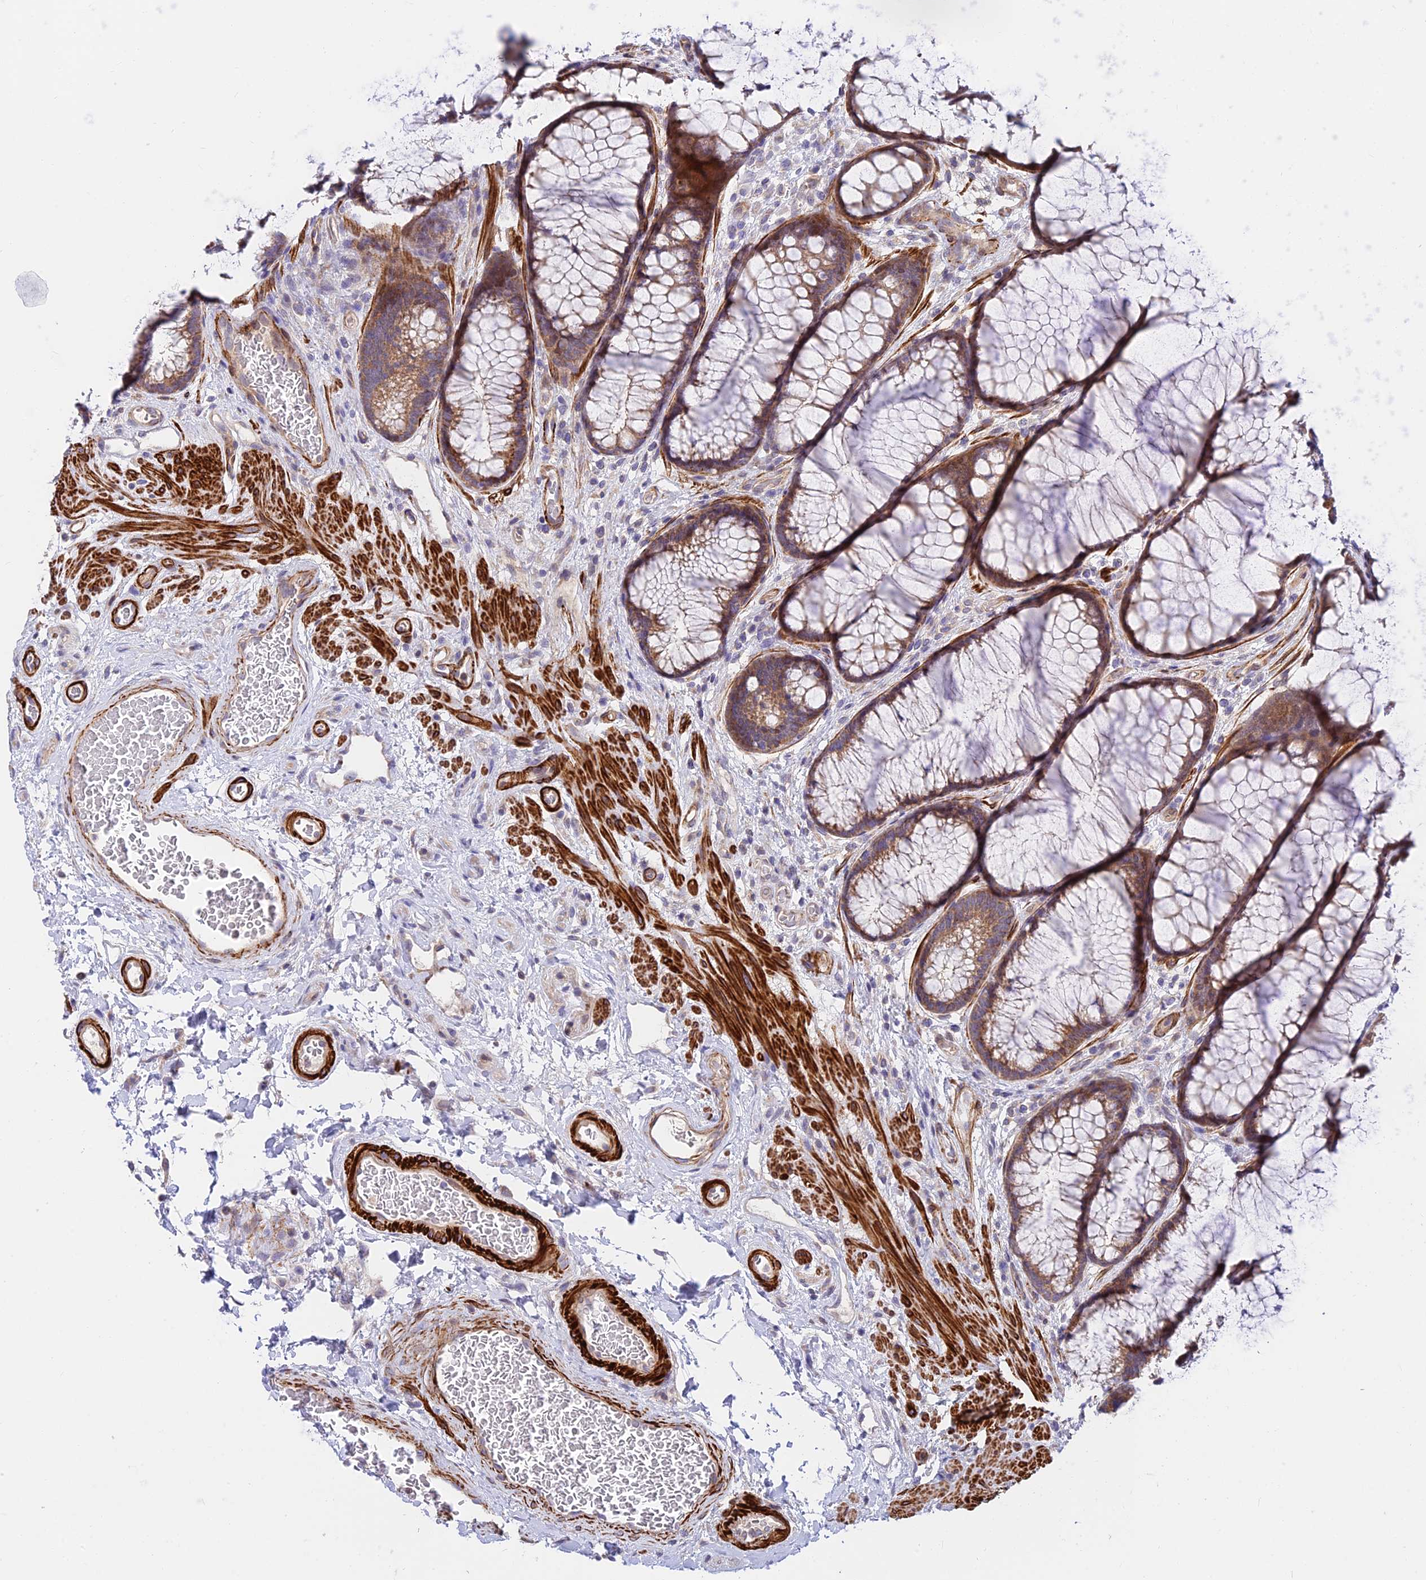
{"staining": {"intensity": "strong", "quantity": ">75%", "location": "cytoplasmic/membranous"}, "tissue": "colon", "cell_type": "Endothelial cells", "image_type": "normal", "snomed": [{"axis": "morphology", "description": "Normal tissue, NOS"}, {"axis": "topography", "description": "Colon"}], "caption": "This photomicrograph demonstrates IHC staining of benign colon, with high strong cytoplasmic/membranous positivity in approximately >75% of endothelial cells.", "gene": "ANKRD50", "patient": {"sex": "female", "age": 82}}